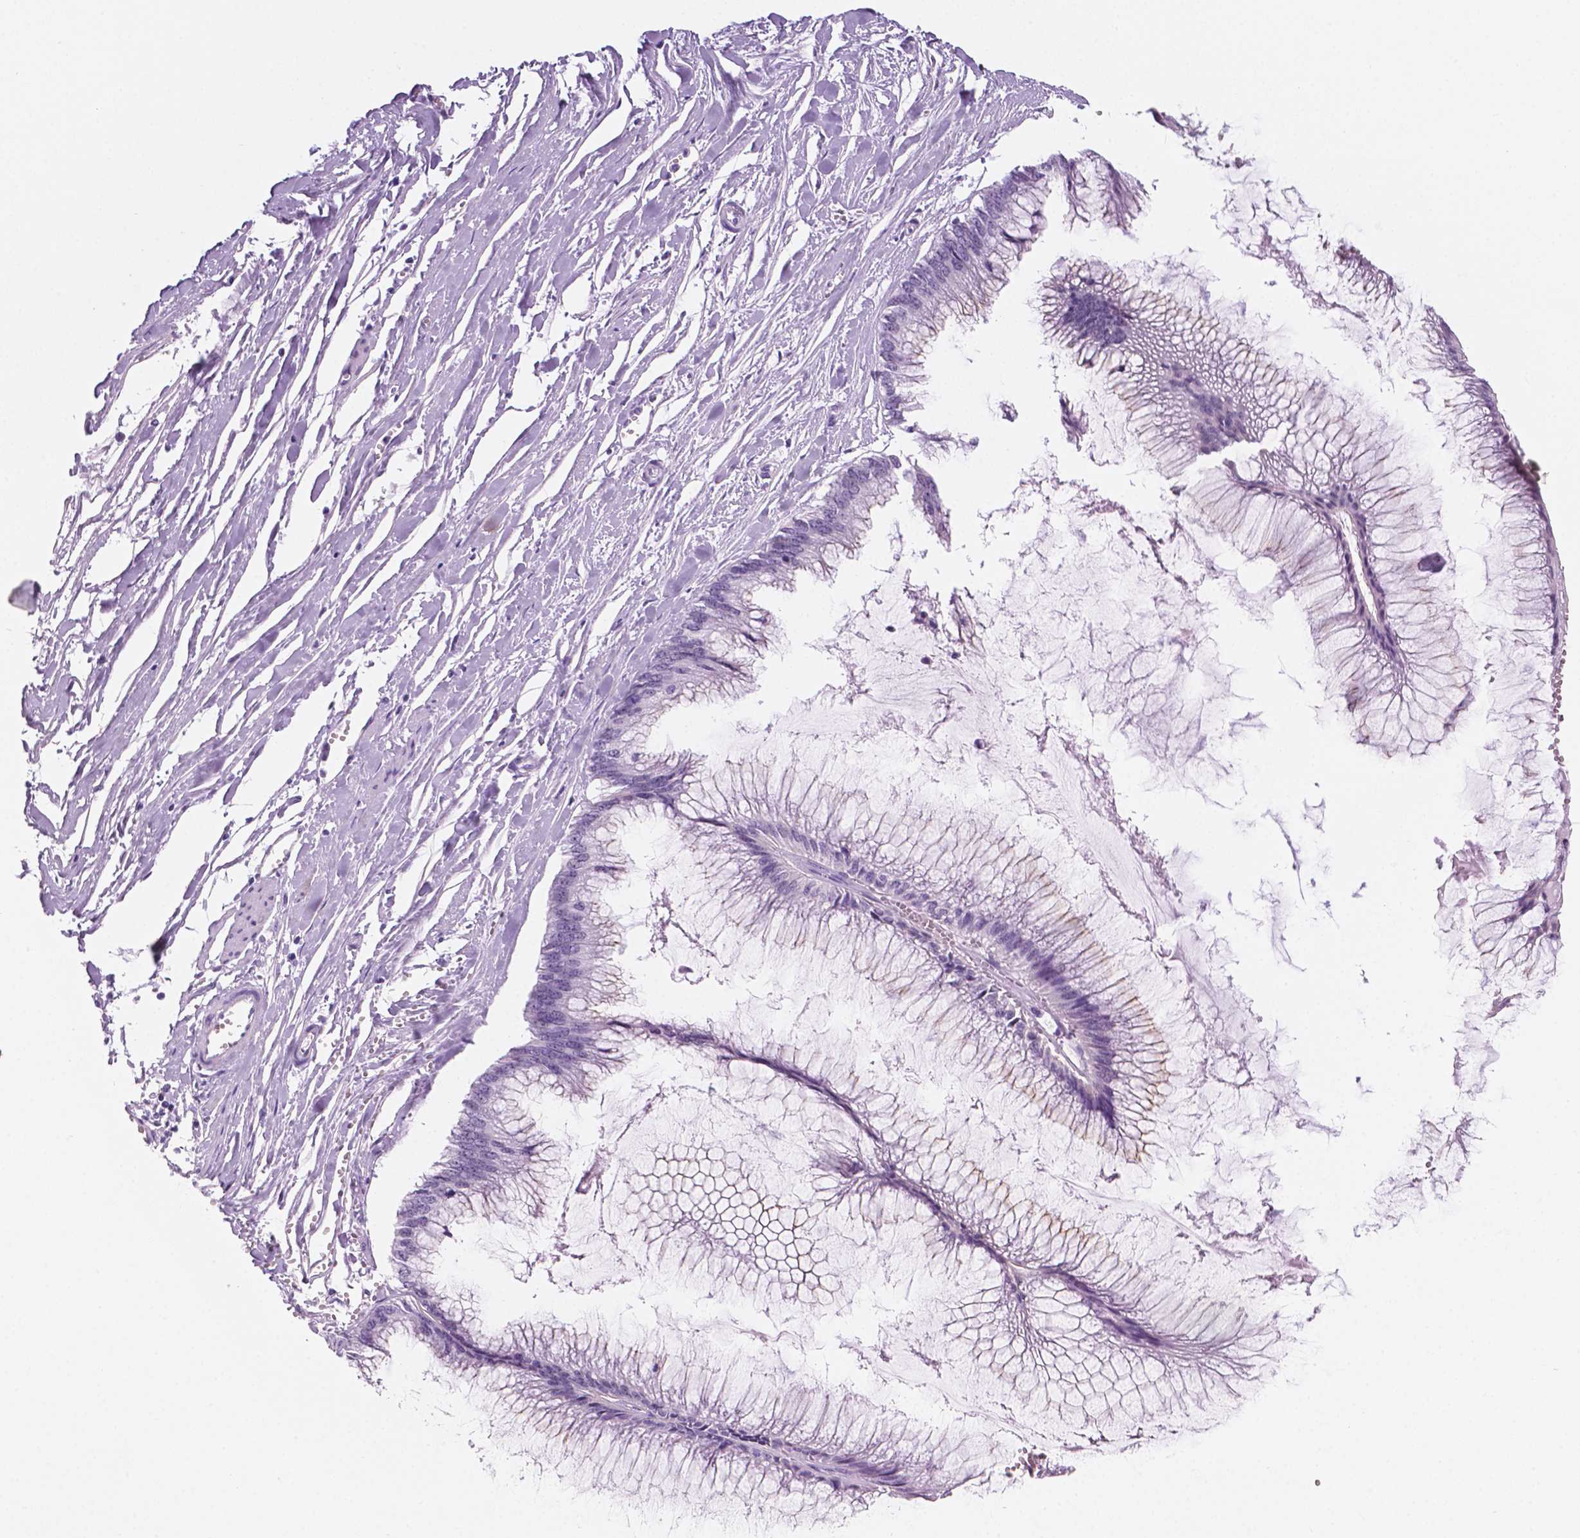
{"staining": {"intensity": "negative", "quantity": "none", "location": "none"}, "tissue": "ovarian cancer", "cell_type": "Tumor cells", "image_type": "cancer", "snomed": [{"axis": "morphology", "description": "Cystadenocarcinoma, mucinous, NOS"}, {"axis": "topography", "description": "Ovary"}], "caption": "Mucinous cystadenocarcinoma (ovarian) was stained to show a protein in brown. There is no significant staining in tumor cells.", "gene": "PPL", "patient": {"sex": "female", "age": 44}}